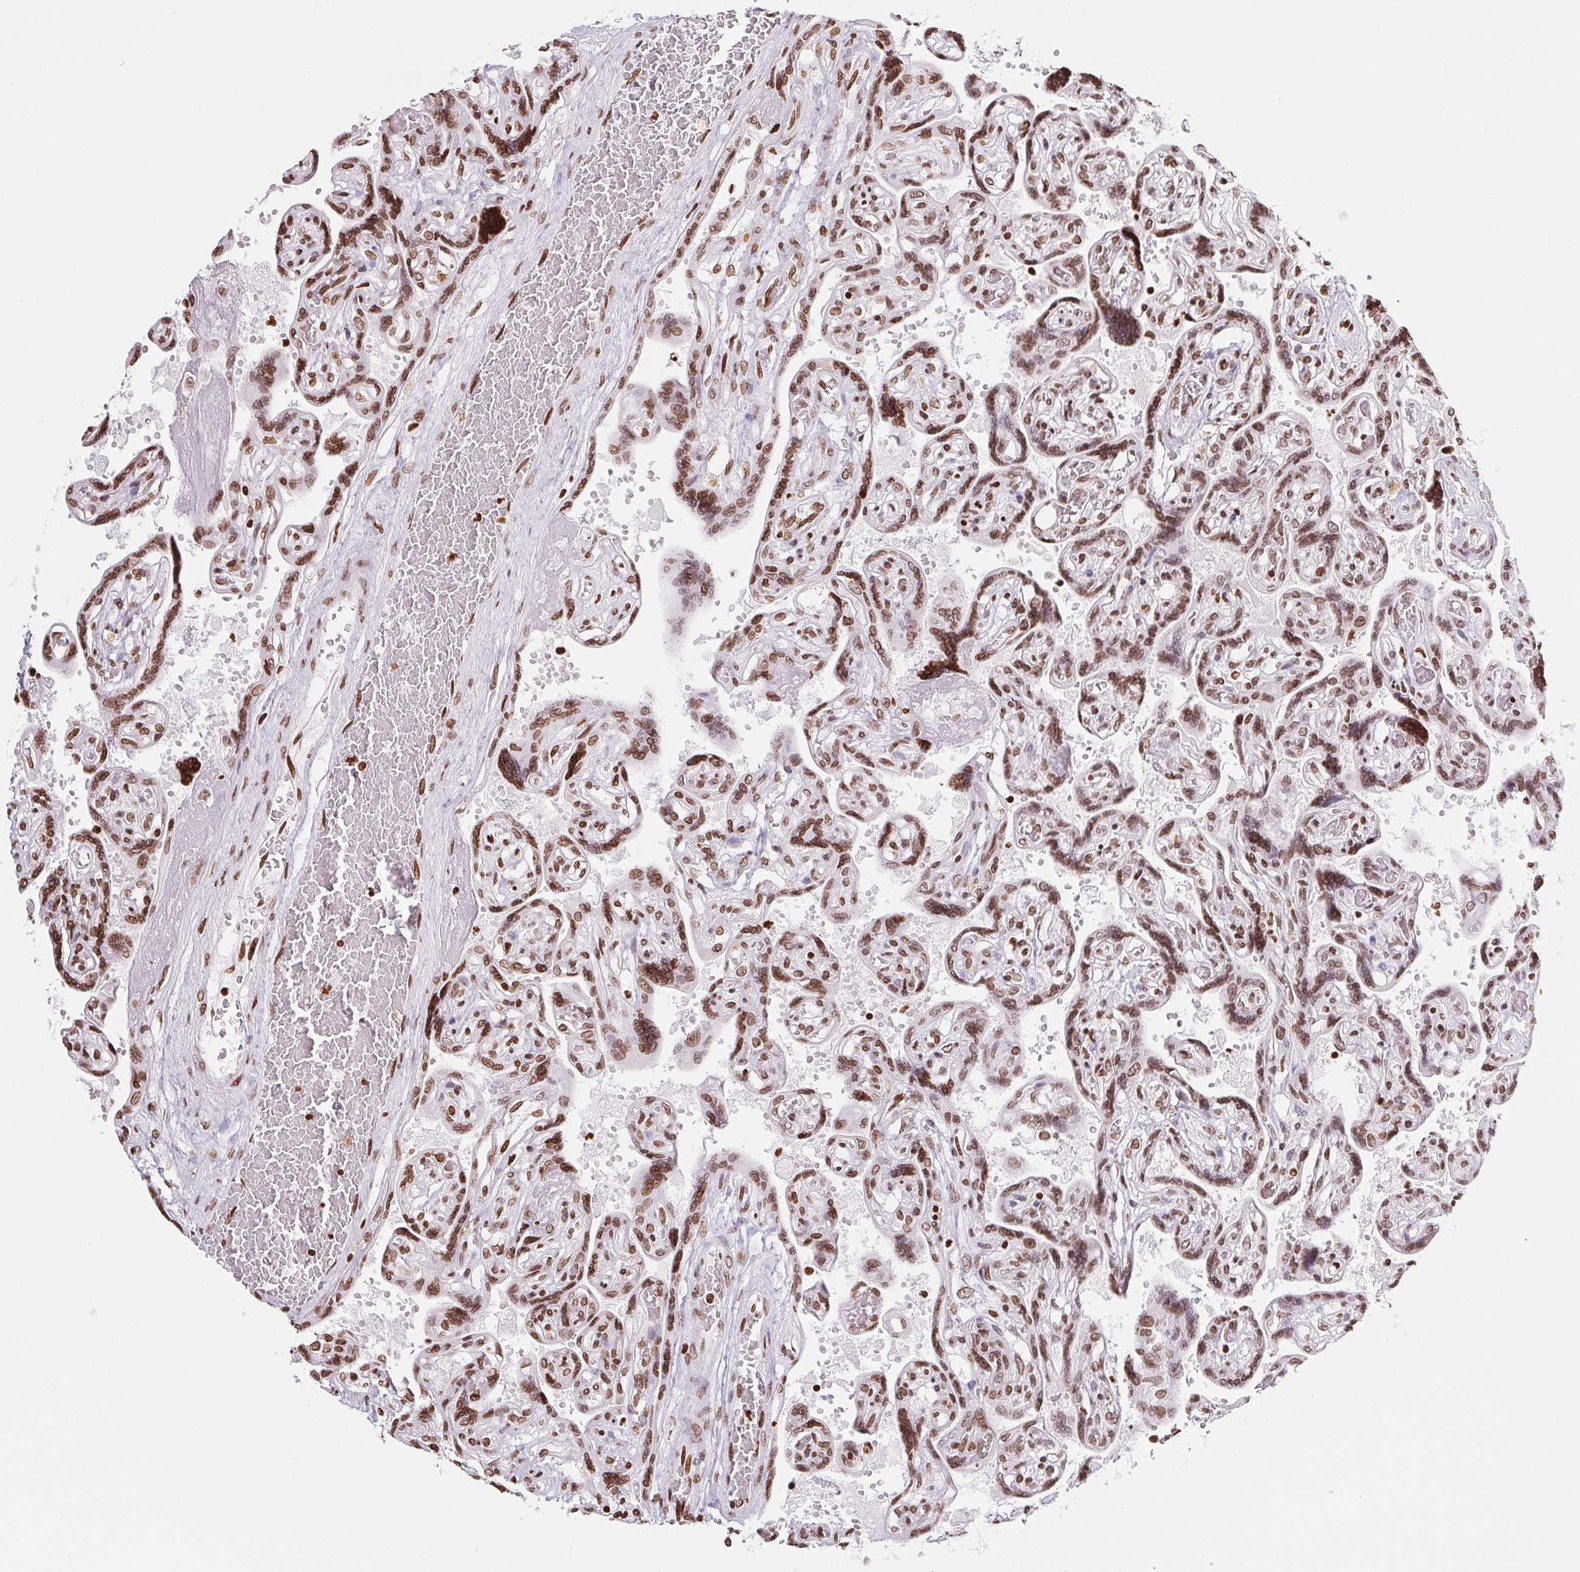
{"staining": {"intensity": "moderate", "quantity": "25%-75%", "location": "nuclear"}, "tissue": "placenta", "cell_type": "Decidual cells", "image_type": "normal", "snomed": [{"axis": "morphology", "description": "Normal tissue, NOS"}, {"axis": "topography", "description": "Placenta"}], "caption": "Brown immunohistochemical staining in normal placenta reveals moderate nuclear expression in approximately 25%-75% of decidual cells. (DAB (3,3'-diaminobenzidine) = brown stain, brightfield microscopy at high magnification).", "gene": "SMIM12", "patient": {"sex": "female", "age": 32}}